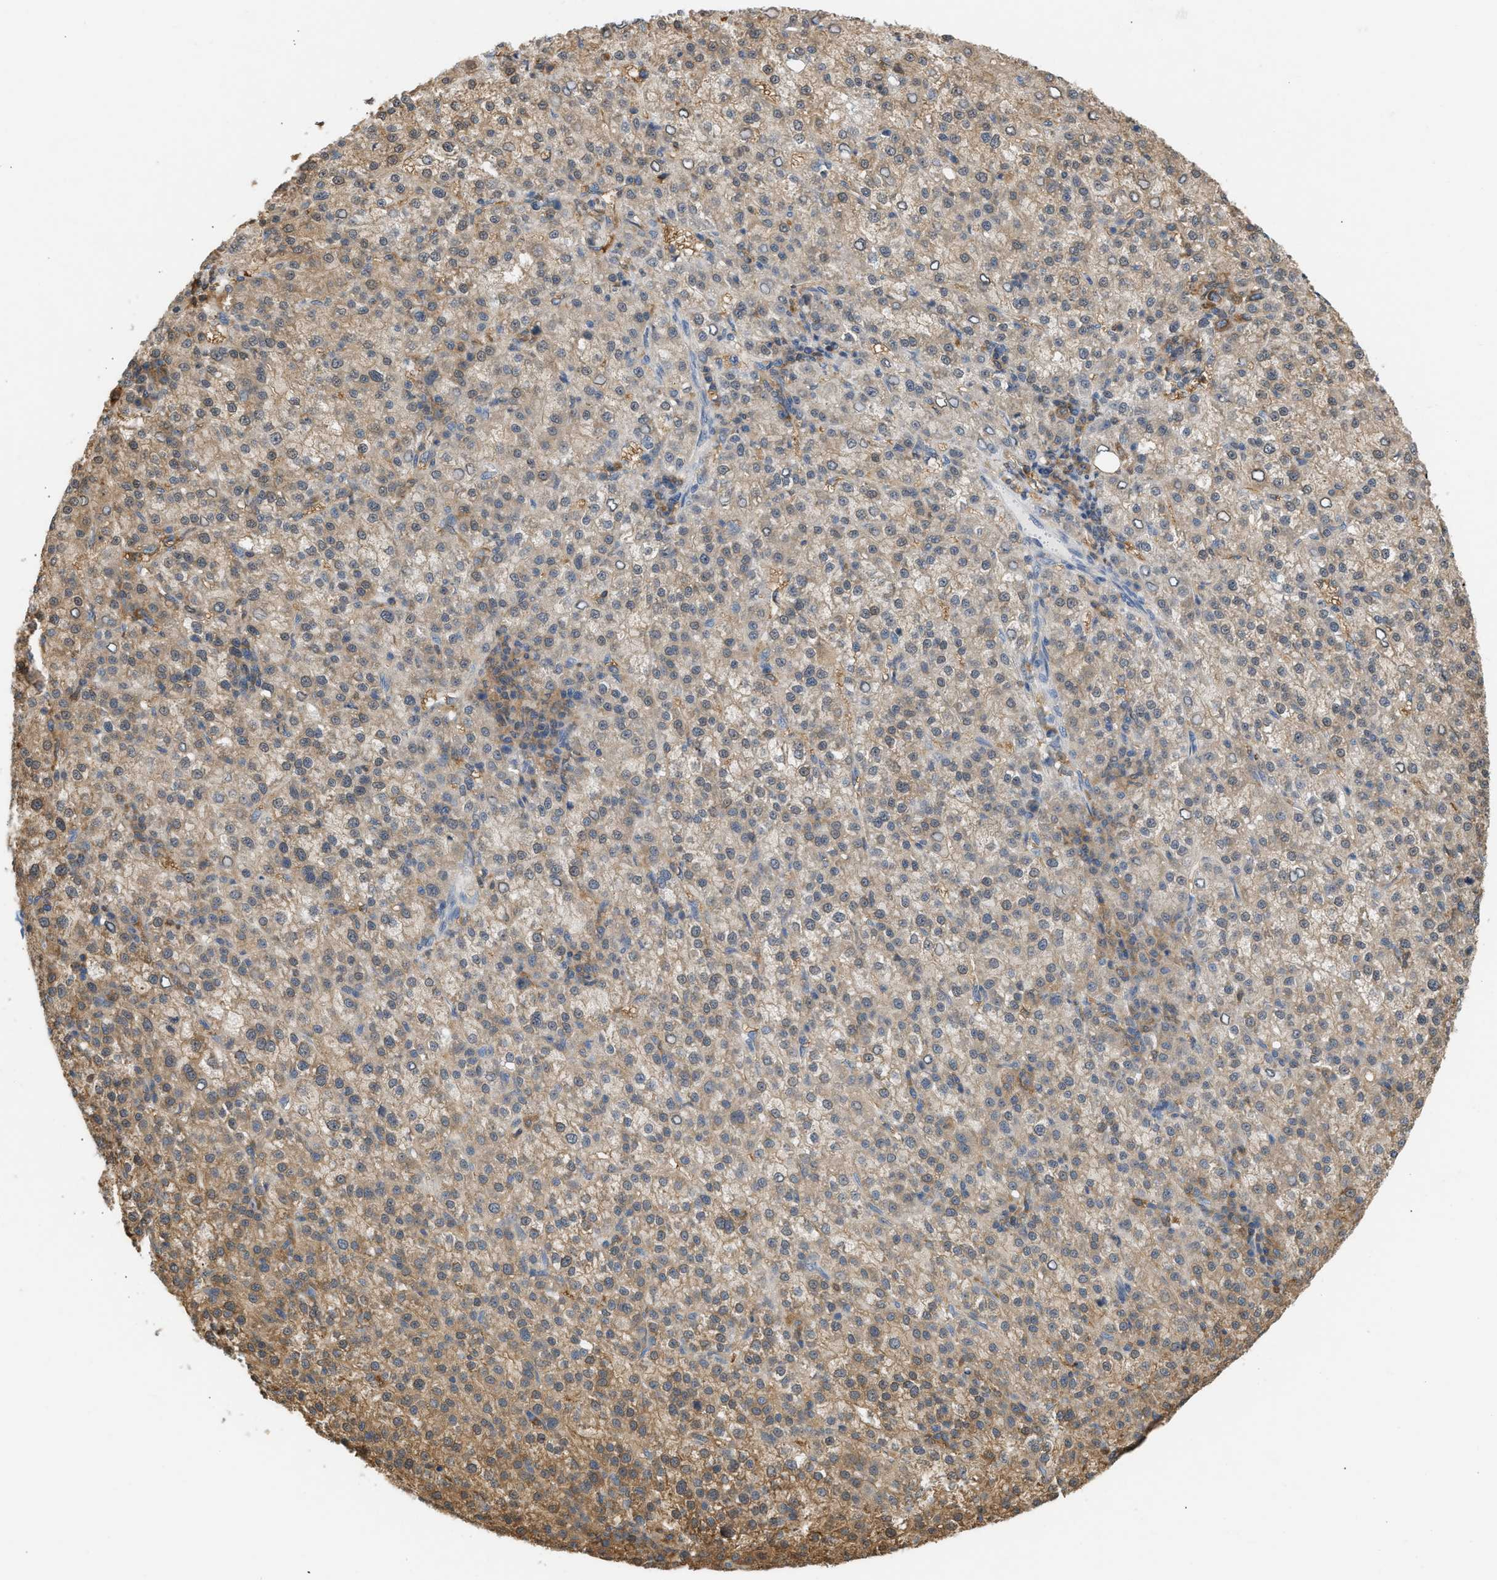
{"staining": {"intensity": "weak", "quantity": ">75%", "location": "cytoplasmic/membranous"}, "tissue": "liver cancer", "cell_type": "Tumor cells", "image_type": "cancer", "snomed": [{"axis": "morphology", "description": "Carcinoma, Hepatocellular, NOS"}, {"axis": "topography", "description": "Liver"}], "caption": "An IHC micrograph of neoplastic tissue is shown. Protein staining in brown highlights weak cytoplasmic/membranous positivity in liver hepatocellular carcinoma within tumor cells.", "gene": "ENO1", "patient": {"sex": "female", "age": 58}}